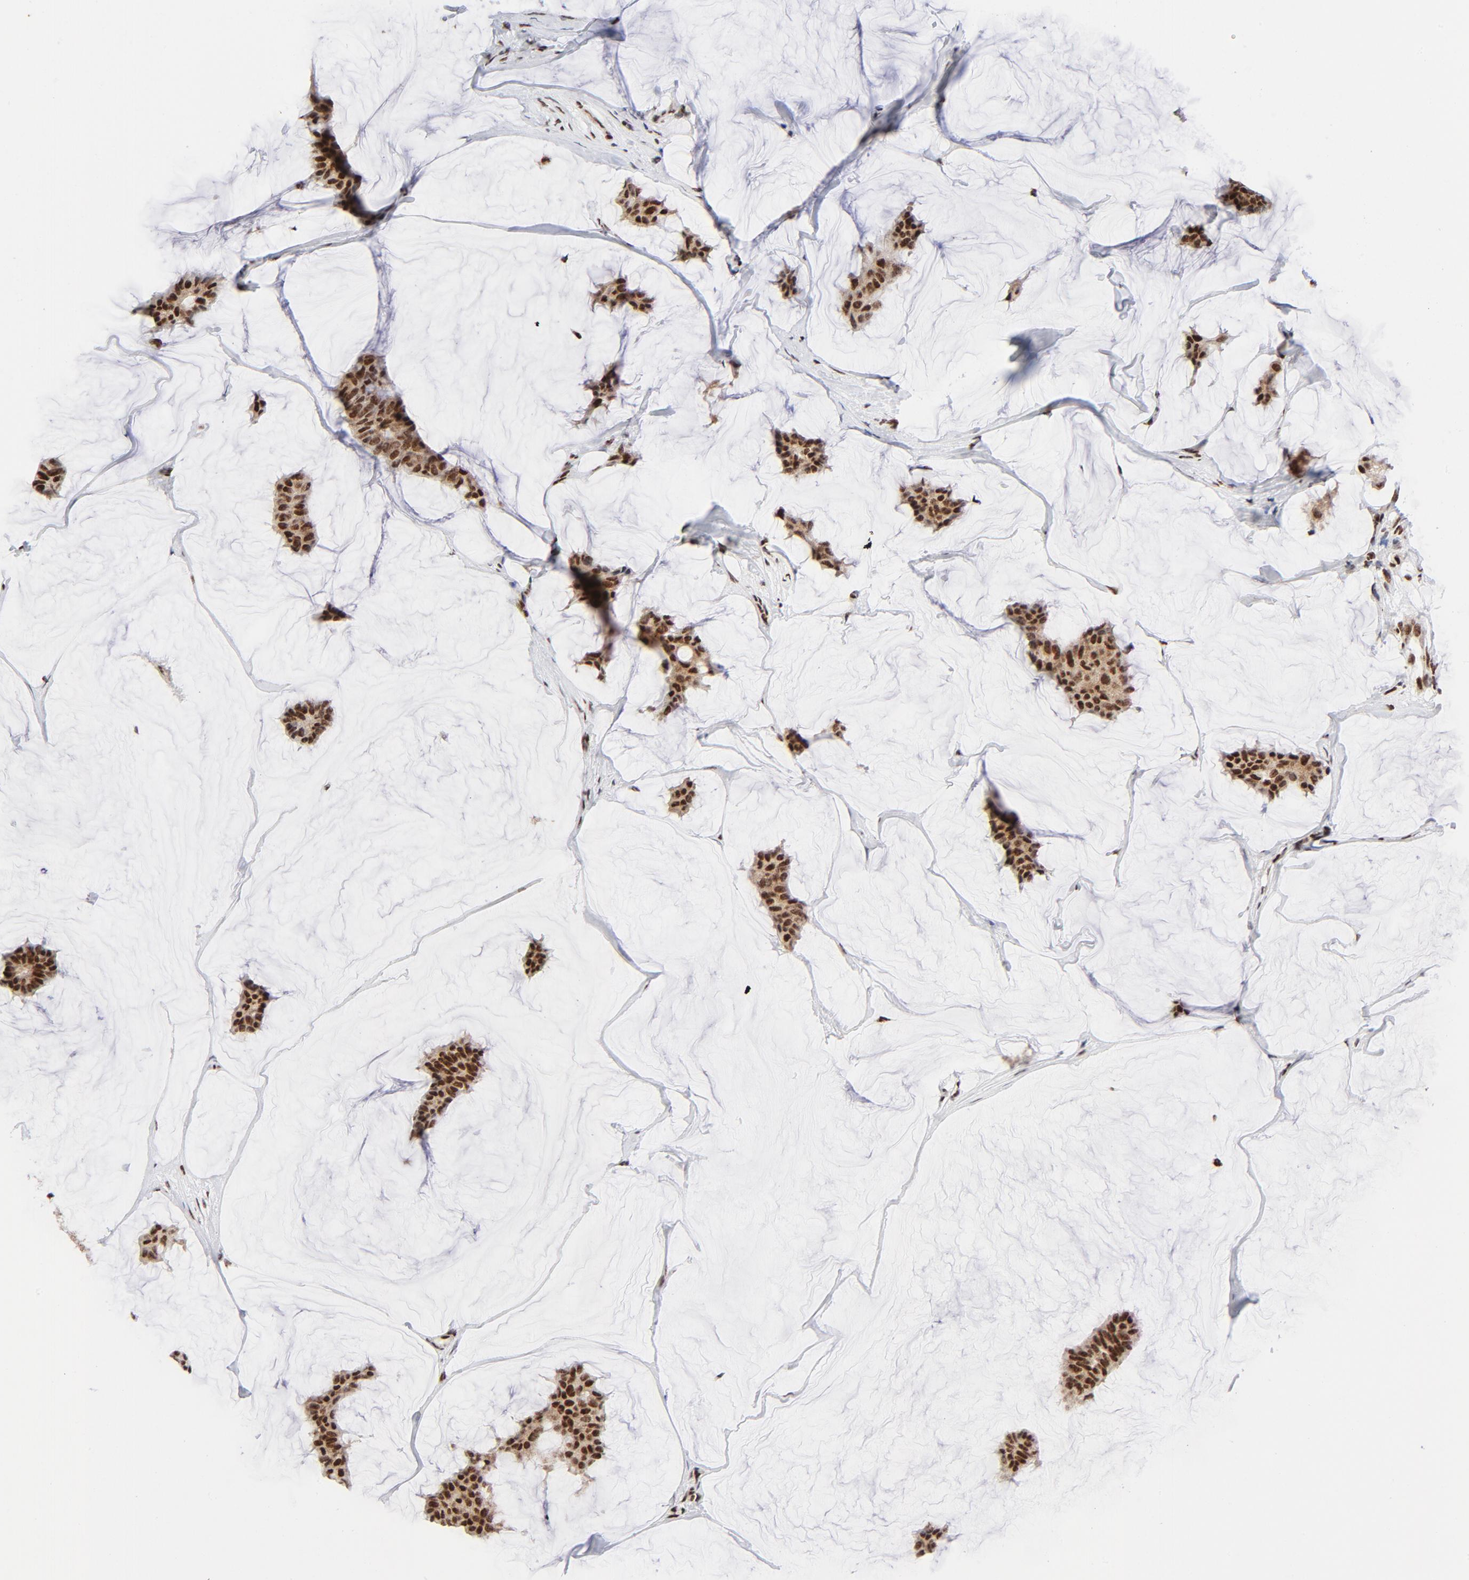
{"staining": {"intensity": "strong", "quantity": ">75%", "location": "nuclear"}, "tissue": "breast cancer", "cell_type": "Tumor cells", "image_type": "cancer", "snomed": [{"axis": "morphology", "description": "Duct carcinoma"}, {"axis": "topography", "description": "Breast"}], "caption": "This is an image of immunohistochemistry staining of infiltrating ductal carcinoma (breast), which shows strong expression in the nuclear of tumor cells.", "gene": "NFYB", "patient": {"sex": "female", "age": 93}}